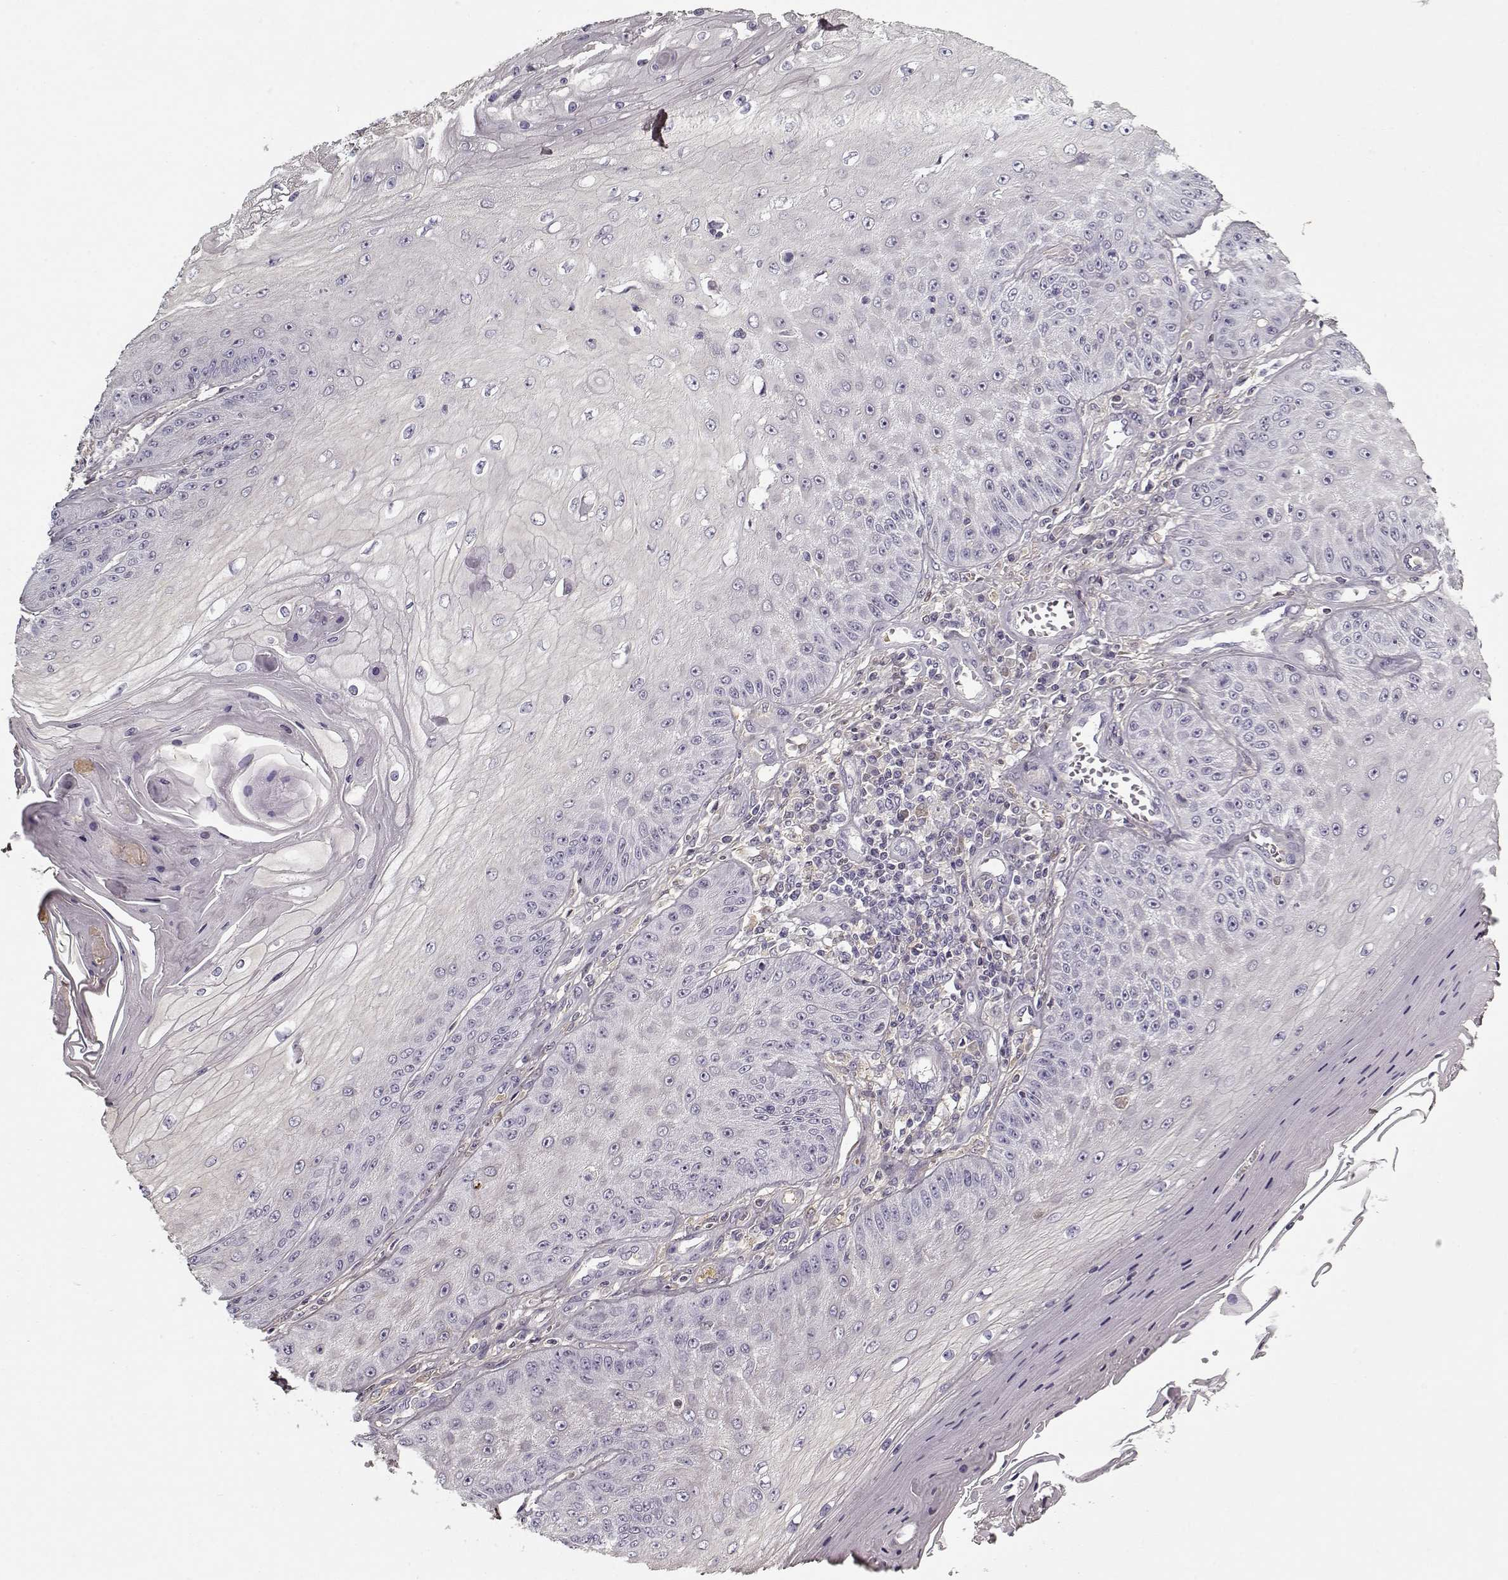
{"staining": {"intensity": "negative", "quantity": "none", "location": "none"}, "tissue": "skin cancer", "cell_type": "Tumor cells", "image_type": "cancer", "snomed": [{"axis": "morphology", "description": "Squamous cell carcinoma, NOS"}, {"axis": "topography", "description": "Skin"}], "caption": "Tumor cells show no significant protein expression in squamous cell carcinoma (skin). The staining is performed using DAB (3,3'-diaminobenzidine) brown chromogen with nuclei counter-stained in using hematoxylin.", "gene": "LUM", "patient": {"sex": "male", "age": 70}}